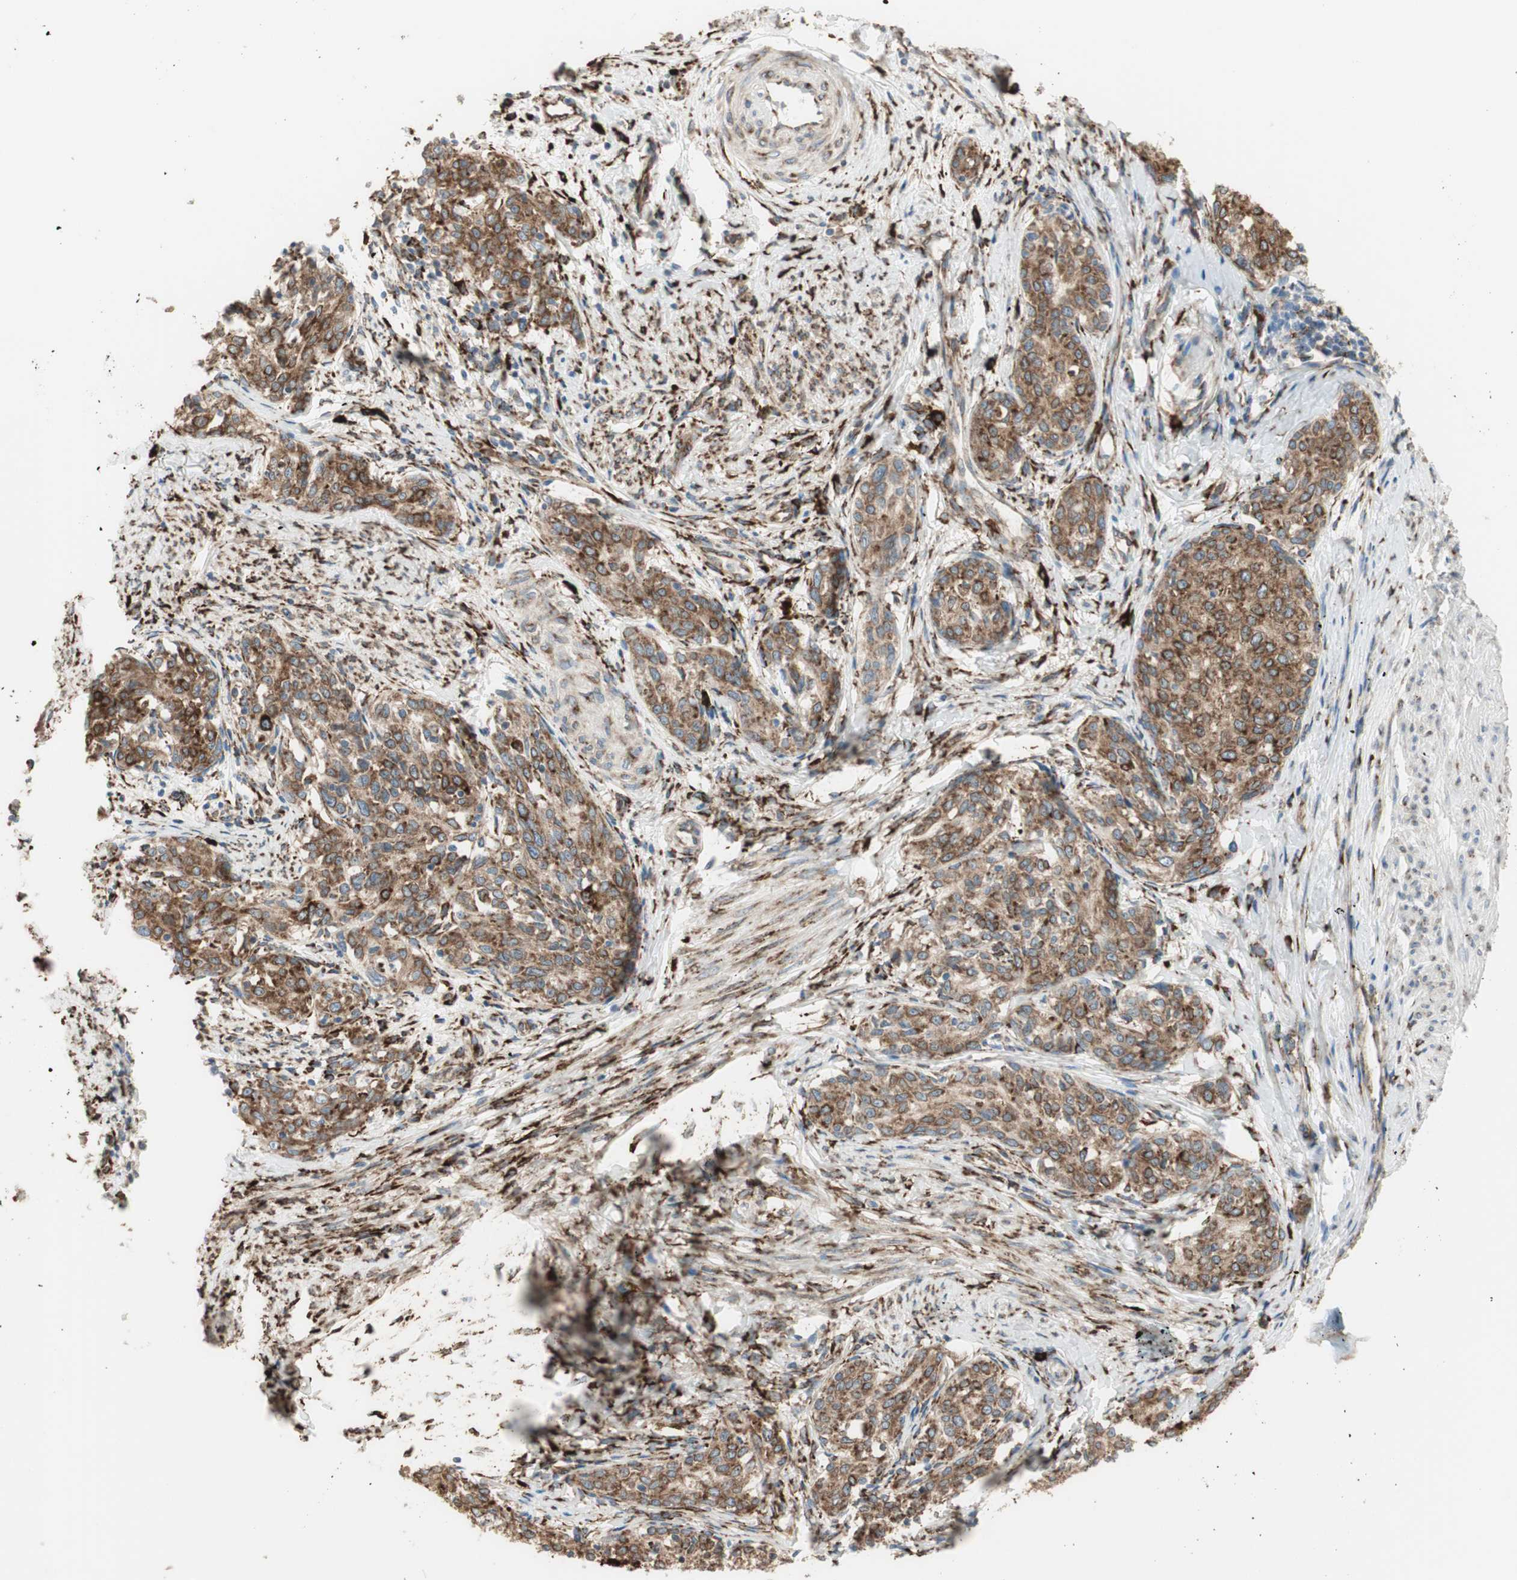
{"staining": {"intensity": "moderate", "quantity": ">75%", "location": "cytoplasmic/membranous"}, "tissue": "cervical cancer", "cell_type": "Tumor cells", "image_type": "cancer", "snomed": [{"axis": "morphology", "description": "Squamous cell carcinoma, NOS"}, {"axis": "morphology", "description": "Adenocarcinoma, NOS"}, {"axis": "topography", "description": "Cervix"}], "caption": "Protein expression analysis of squamous cell carcinoma (cervical) demonstrates moderate cytoplasmic/membranous expression in approximately >75% of tumor cells.", "gene": "RRBP1", "patient": {"sex": "female", "age": 52}}